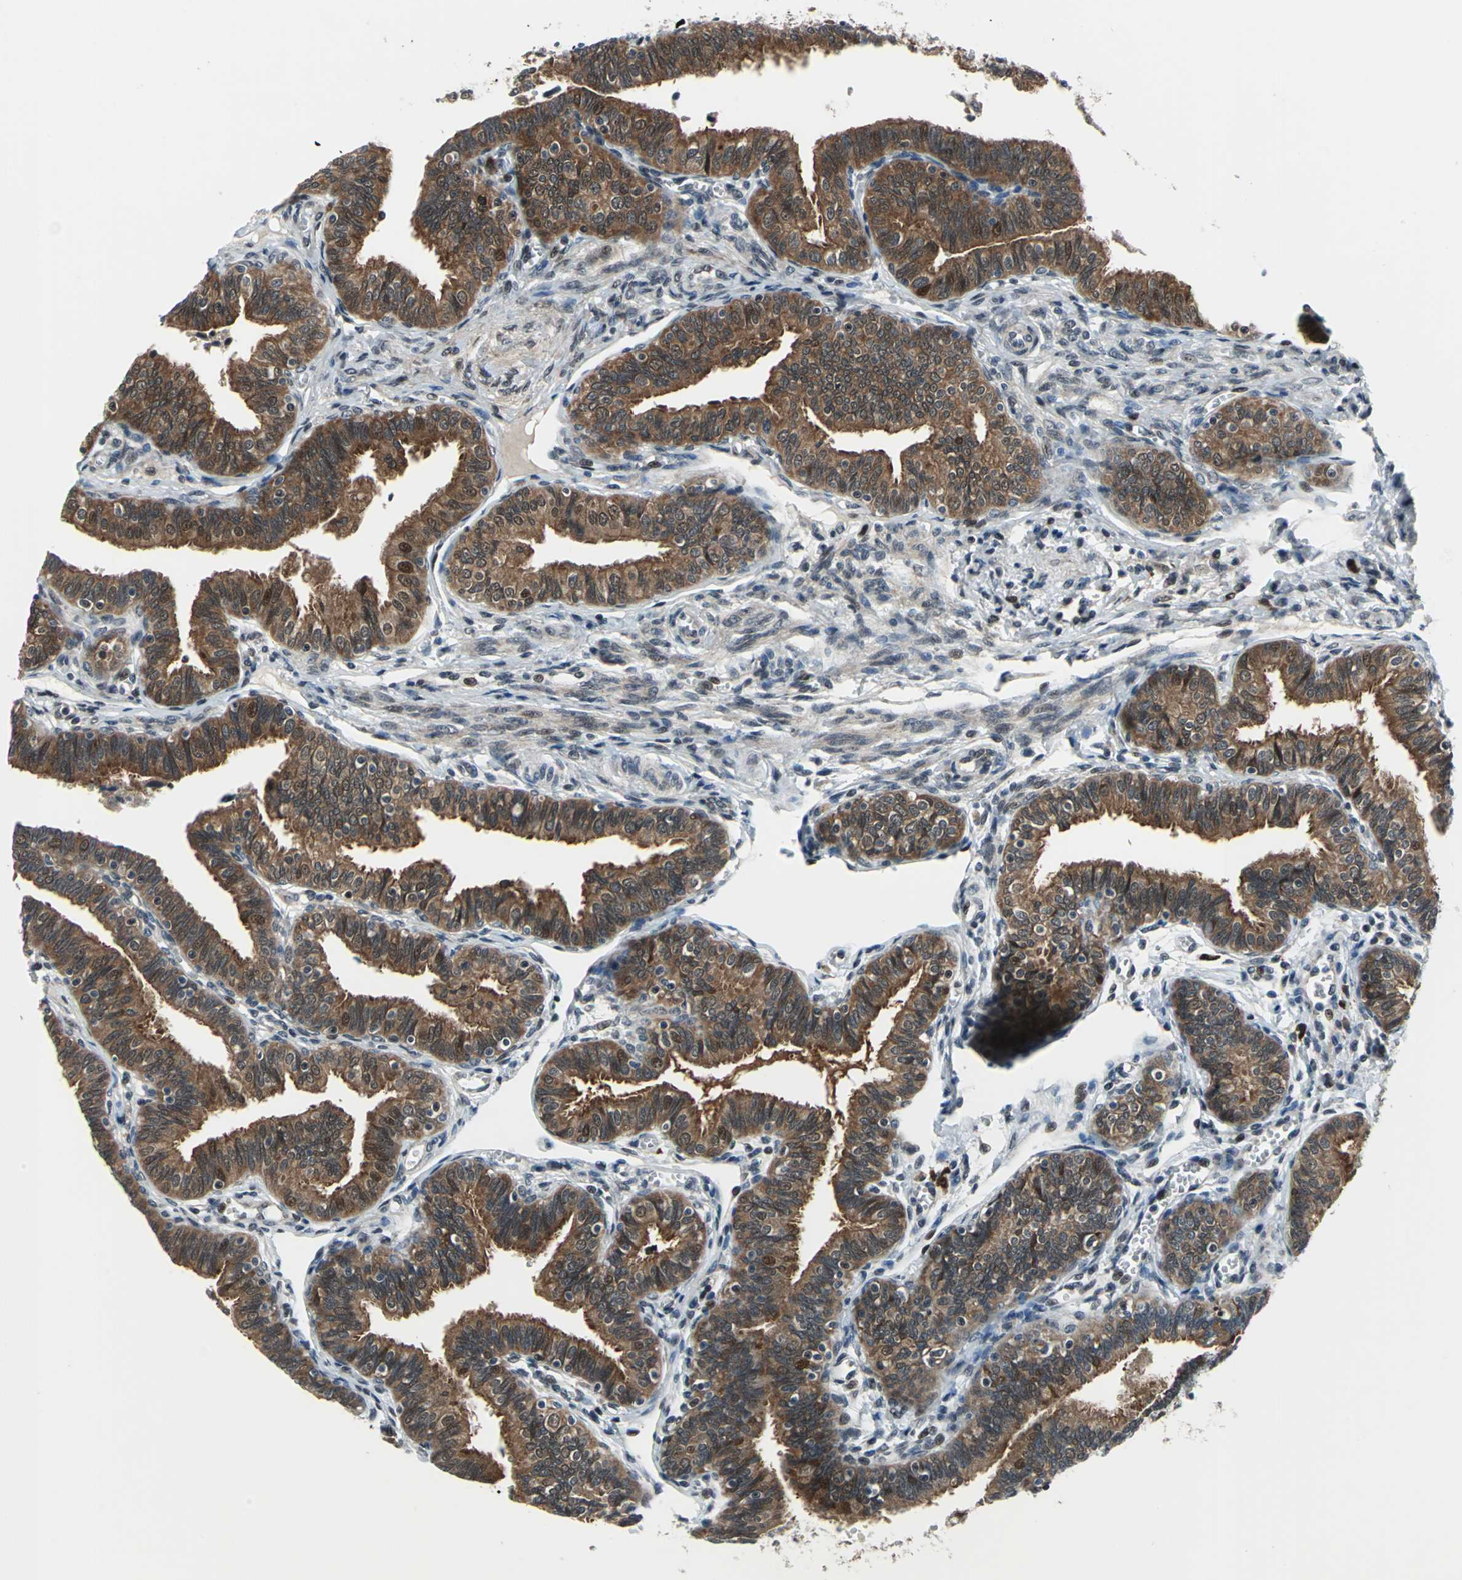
{"staining": {"intensity": "strong", "quantity": ">75%", "location": "cytoplasmic/membranous,nuclear"}, "tissue": "fallopian tube", "cell_type": "Glandular cells", "image_type": "normal", "snomed": [{"axis": "morphology", "description": "Normal tissue, NOS"}, {"axis": "topography", "description": "Fallopian tube"}], "caption": "A high amount of strong cytoplasmic/membranous,nuclear staining is present in approximately >75% of glandular cells in unremarkable fallopian tube. (Brightfield microscopy of DAB IHC at high magnification).", "gene": "POLR3K", "patient": {"sex": "female", "age": 46}}